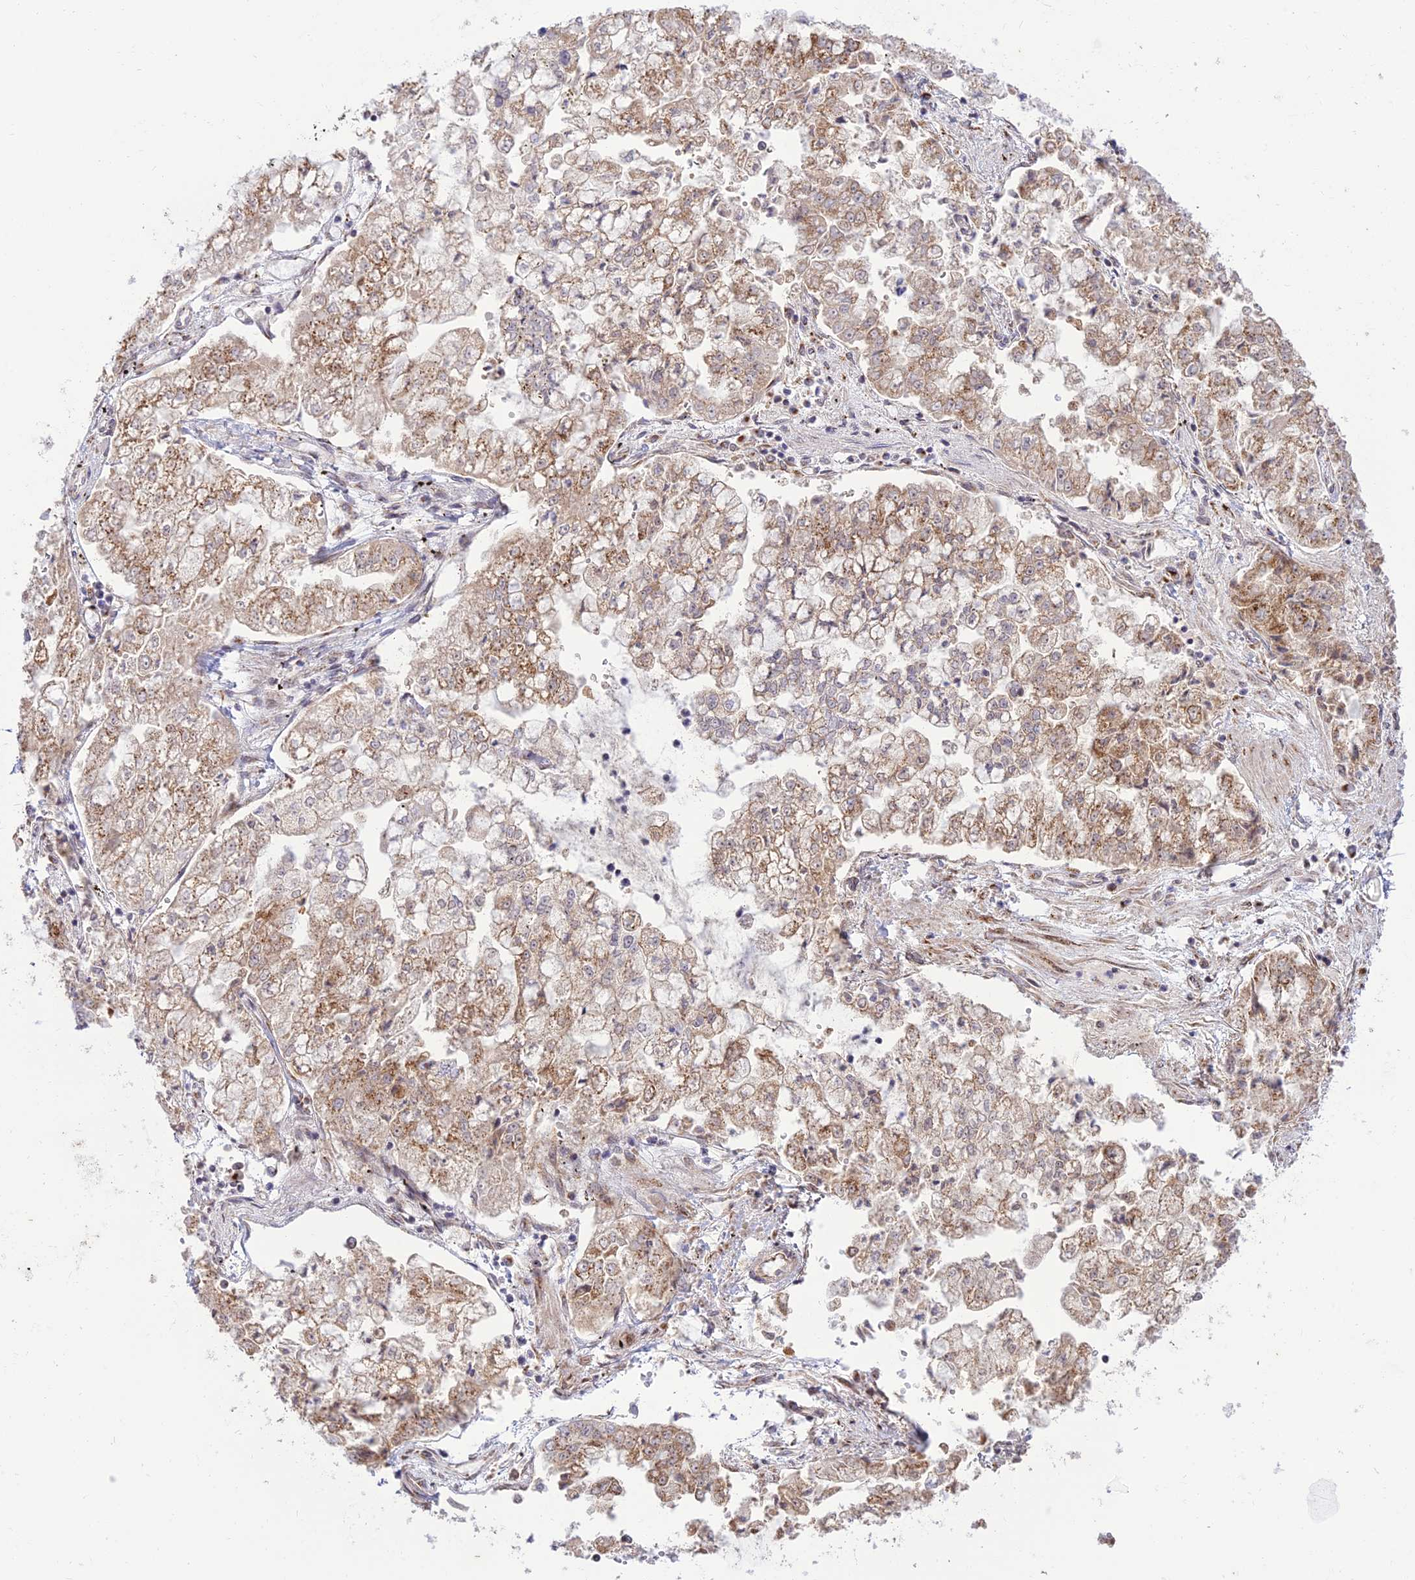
{"staining": {"intensity": "moderate", "quantity": ">75%", "location": "cytoplasmic/membranous"}, "tissue": "stomach cancer", "cell_type": "Tumor cells", "image_type": "cancer", "snomed": [{"axis": "morphology", "description": "Adenocarcinoma, NOS"}, {"axis": "topography", "description": "Stomach"}], "caption": "Tumor cells display medium levels of moderate cytoplasmic/membranous expression in about >75% of cells in stomach cancer.", "gene": "GOLGA3", "patient": {"sex": "male", "age": 76}}